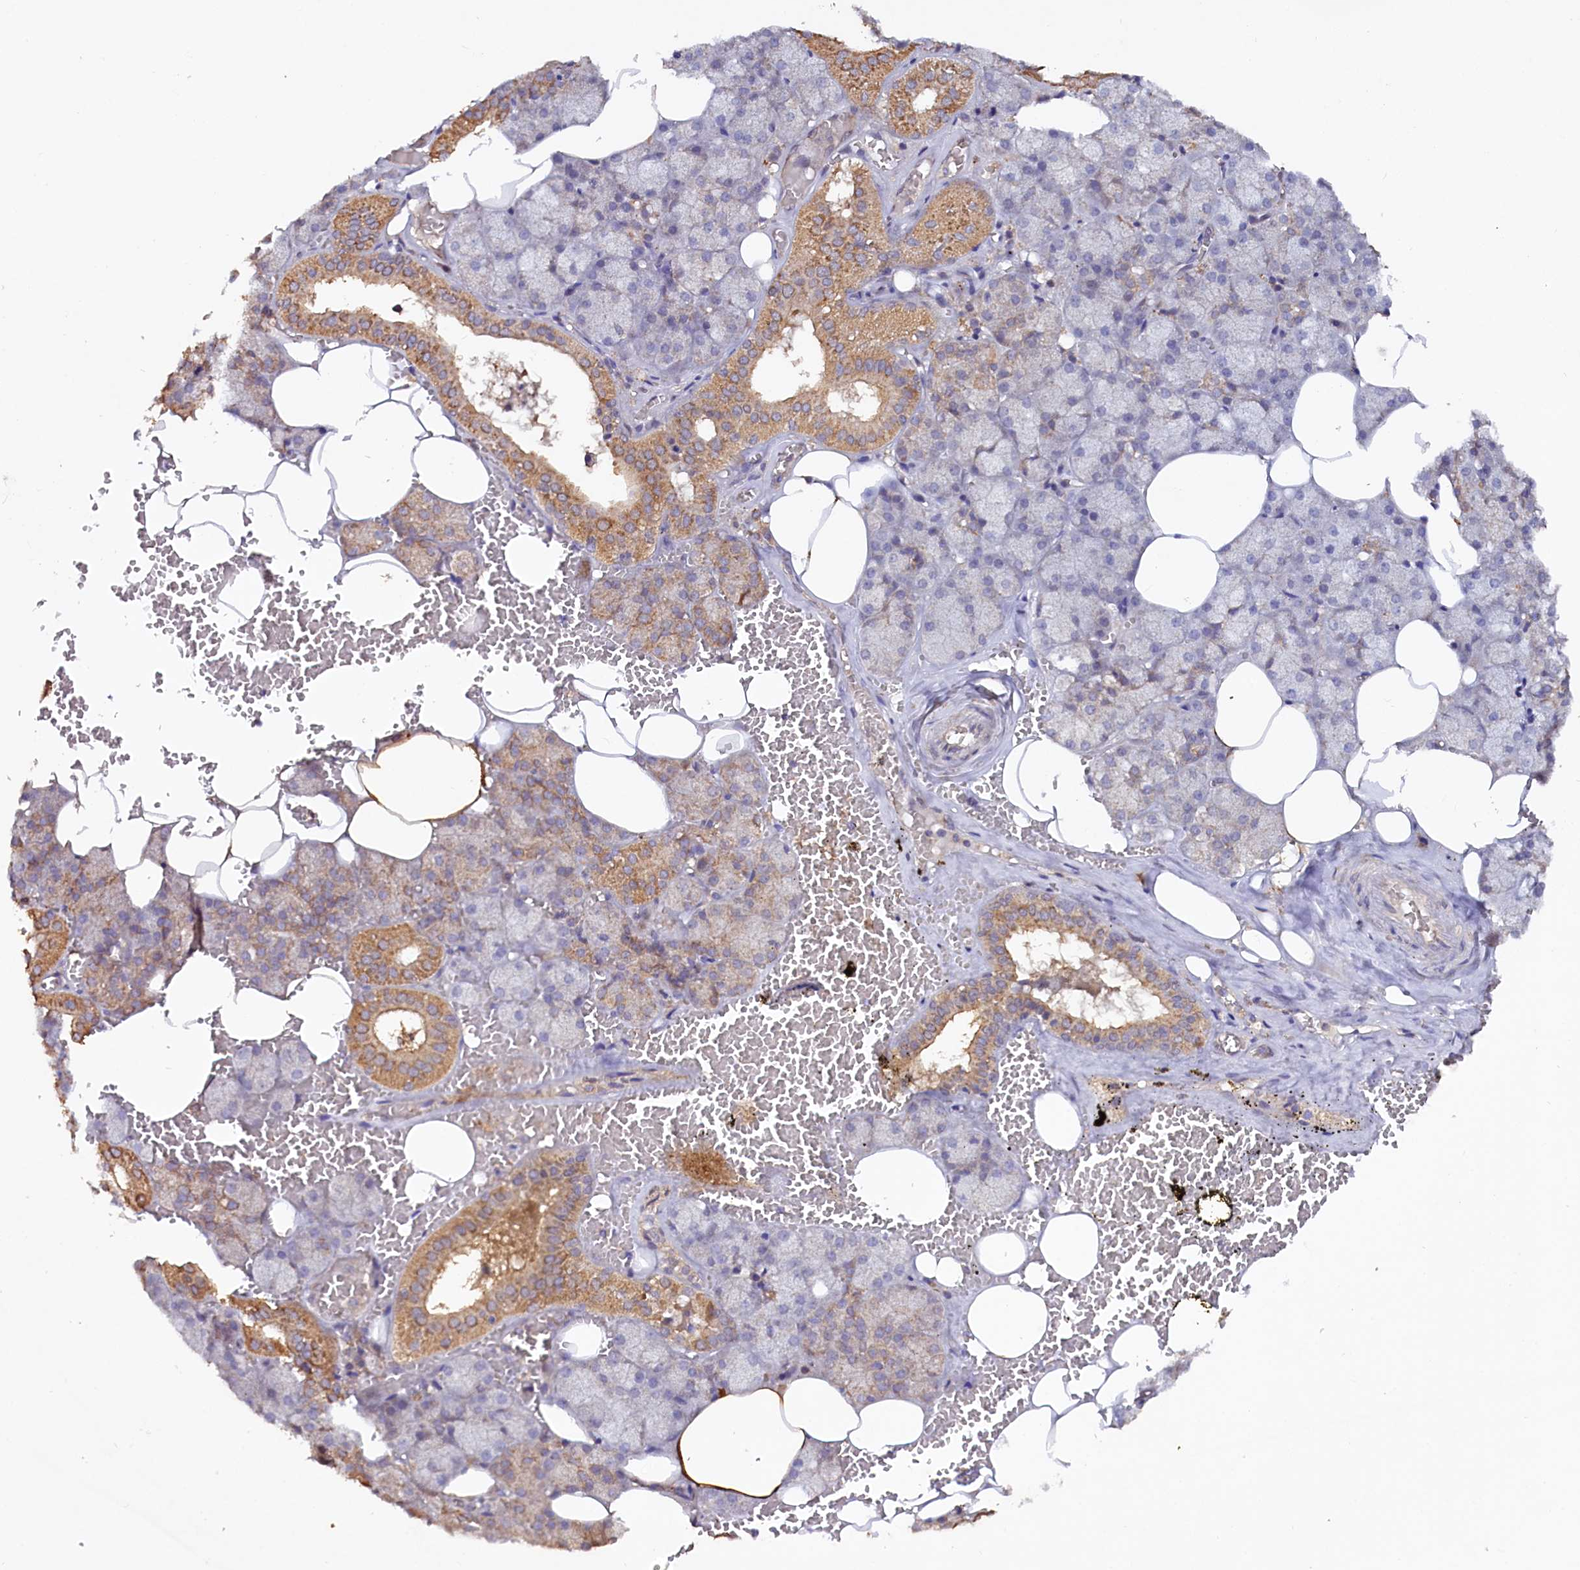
{"staining": {"intensity": "moderate", "quantity": "<25%", "location": "cytoplasmic/membranous"}, "tissue": "salivary gland", "cell_type": "Glandular cells", "image_type": "normal", "snomed": [{"axis": "morphology", "description": "Normal tissue, NOS"}, {"axis": "topography", "description": "Salivary gland"}], "caption": "DAB (3,3'-diaminobenzidine) immunohistochemical staining of normal salivary gland reveals moderate cytoplasmic/membranous protein positivity in about <25% of glandular cells. (DAB (3,3'-diaminobenzidine) IHC, brown staining for protein, blue staining for nuclei).", "gene": "ETFBKMT", "patient": {"sex": "male", "age": 62}}